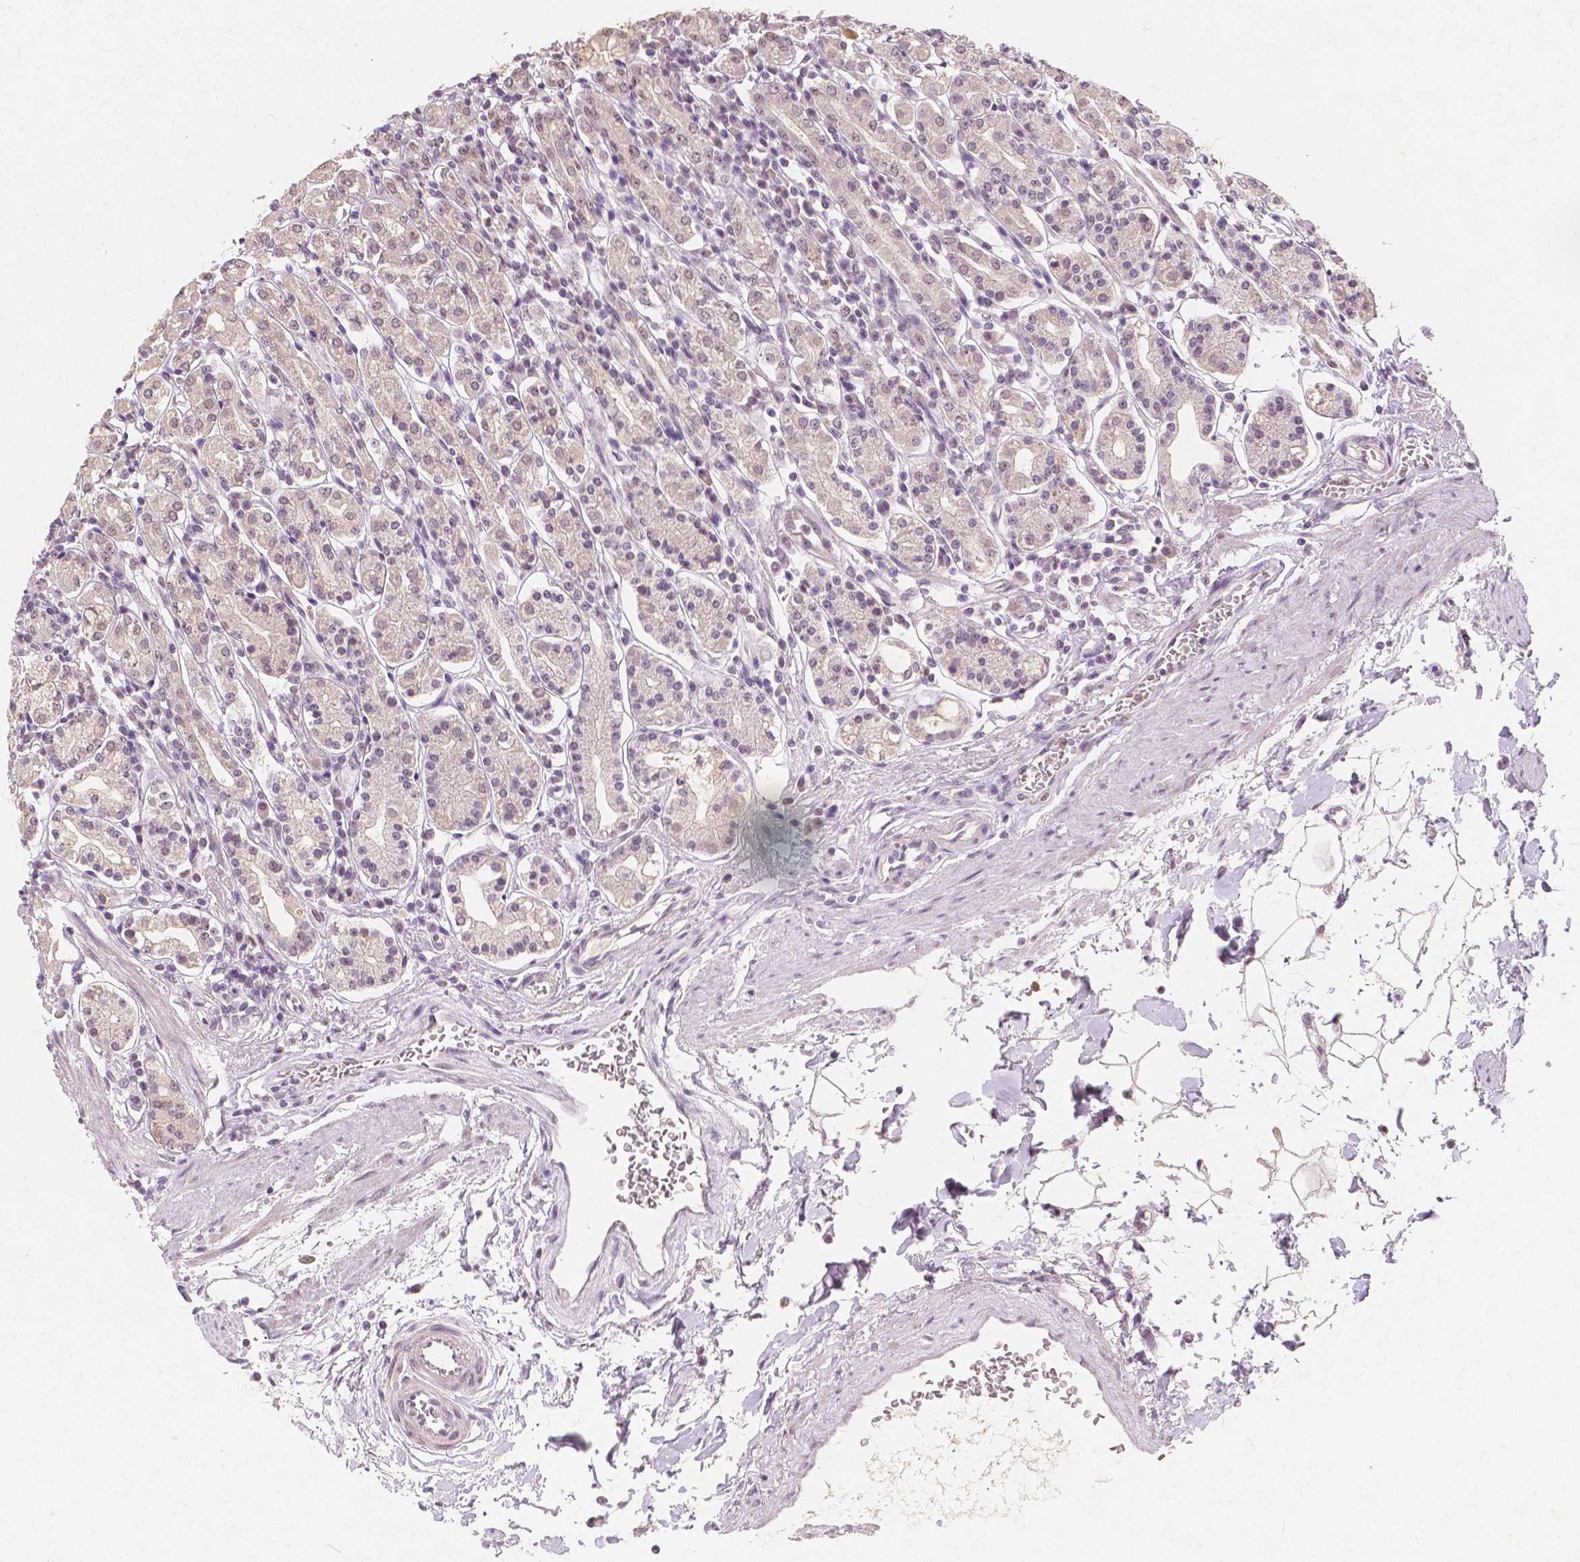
{"staining": {"intensity": "moderate", "quantity": "<25%", "location": "cytoplasmic/membranous,nuclear"}, "tissue": "stomach", "cell_type": "Glandular cells", "image_type": "normal", "snomed": [{"axis": "morphology", "description": "Normal tissue, NOS"}, {"axis": "topography", "description": "Stomach, upper"}, {"axis": "topography", "description": "Stomach"}], "caption": "Stomach stained with immunohistochemistry displays moderate cytoplasmic/membranous,nuclear positivity in approximately <25% of glandular cells. (Stains: DAB in brown, nuclei in blue, Microscopy: brightfield microscopy at high magnification).", "gene": "NOLC1", "patient": {"sex": "male", "age": 62}}